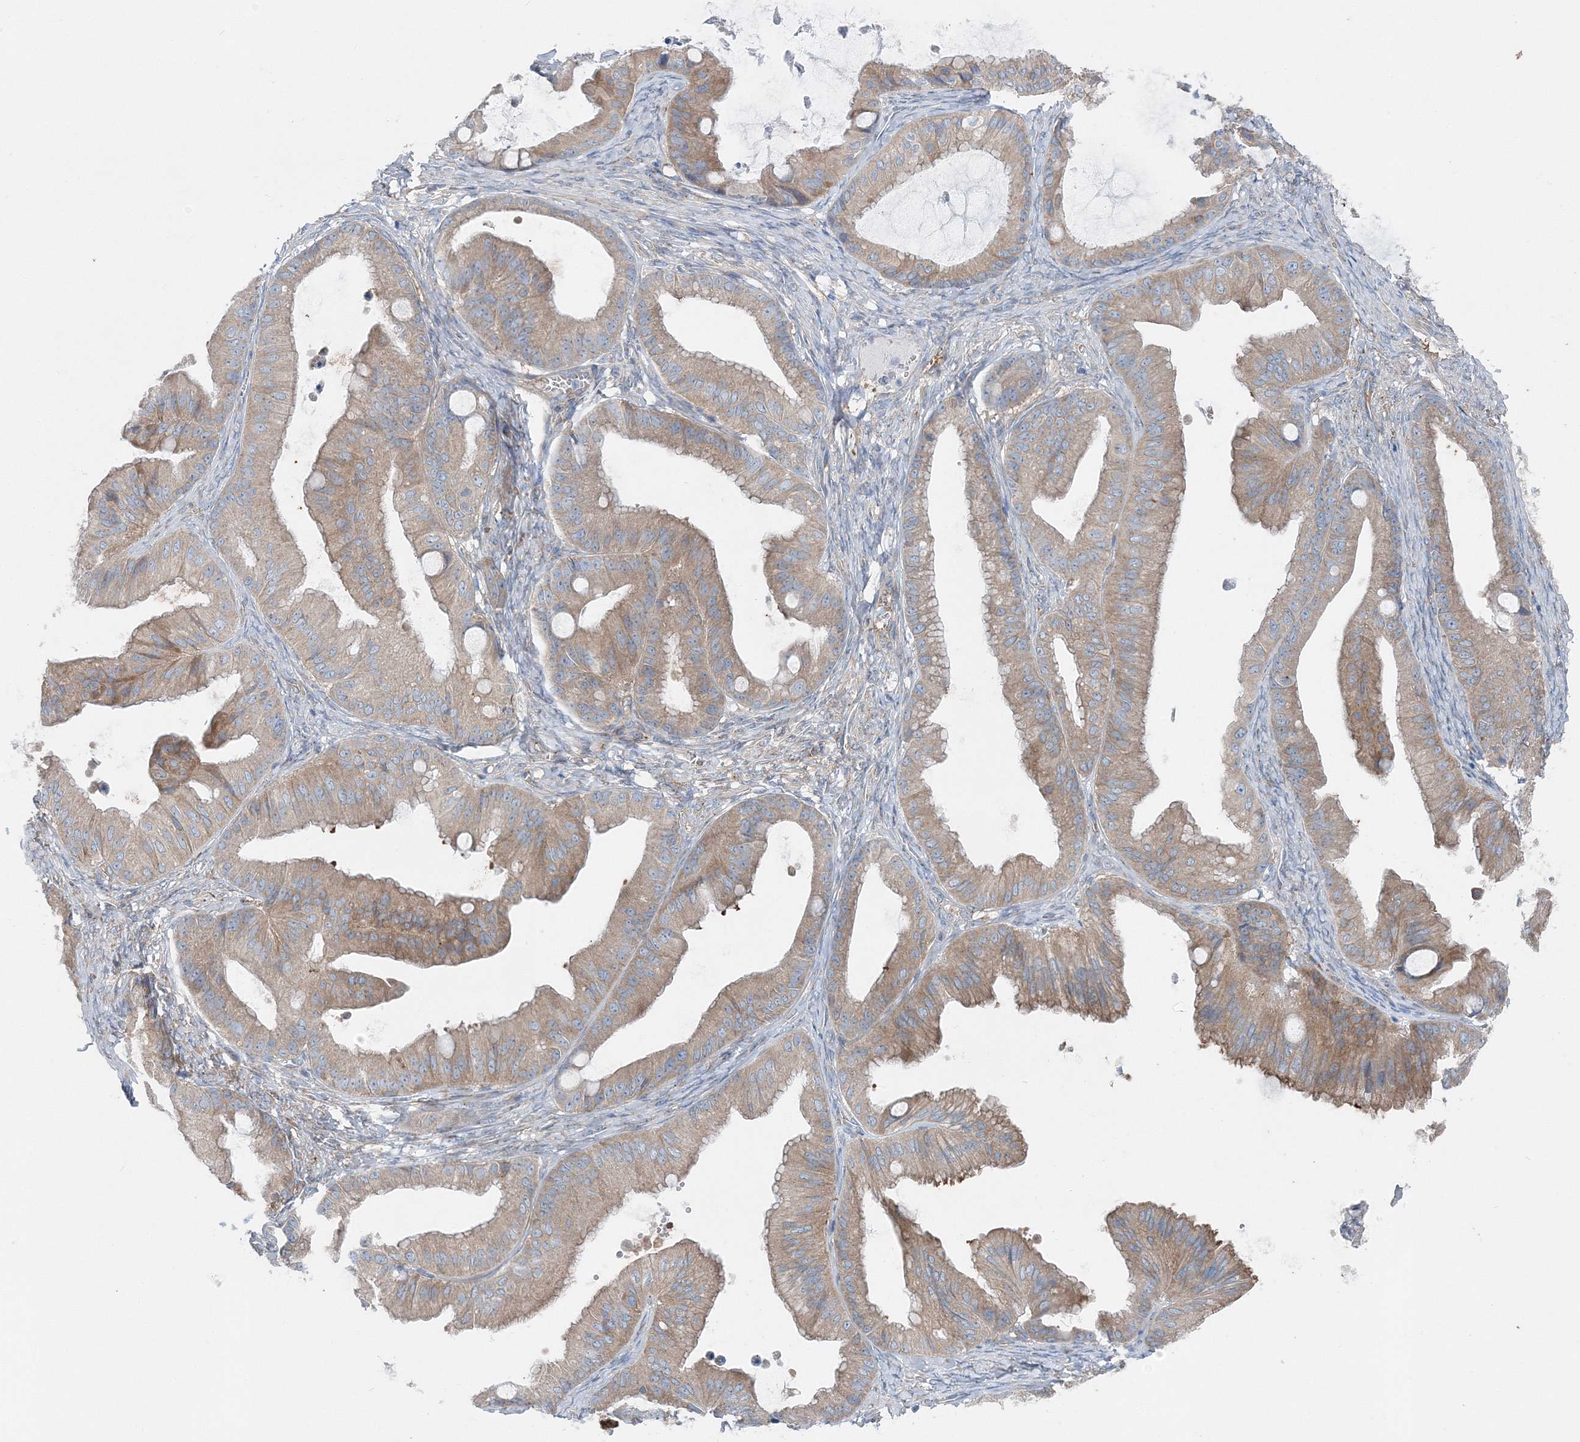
{"staining": {"intensity": "moderate", "quantity": ">75%", "location": "cytoplasmic/membranous"}, "tissue": "ovarian cancer", "cell_type": "Tumor cells", "image_type": "cancer", "snomed": [{"axis": "morphology", "description": "Cystadenocarcinoma, mucinous, NOS"}, {"axis": "topography", "description": "Ovary"}], "caption": "There is medium levels of moderate cytoplasmic/membranous positivity in tumor cells of ovarian cancer, as demonstrated by immunohistochemical staining (brown color).", "gene": "MPHOSPH9", "patient": {"sex": "female", "age": 71}}